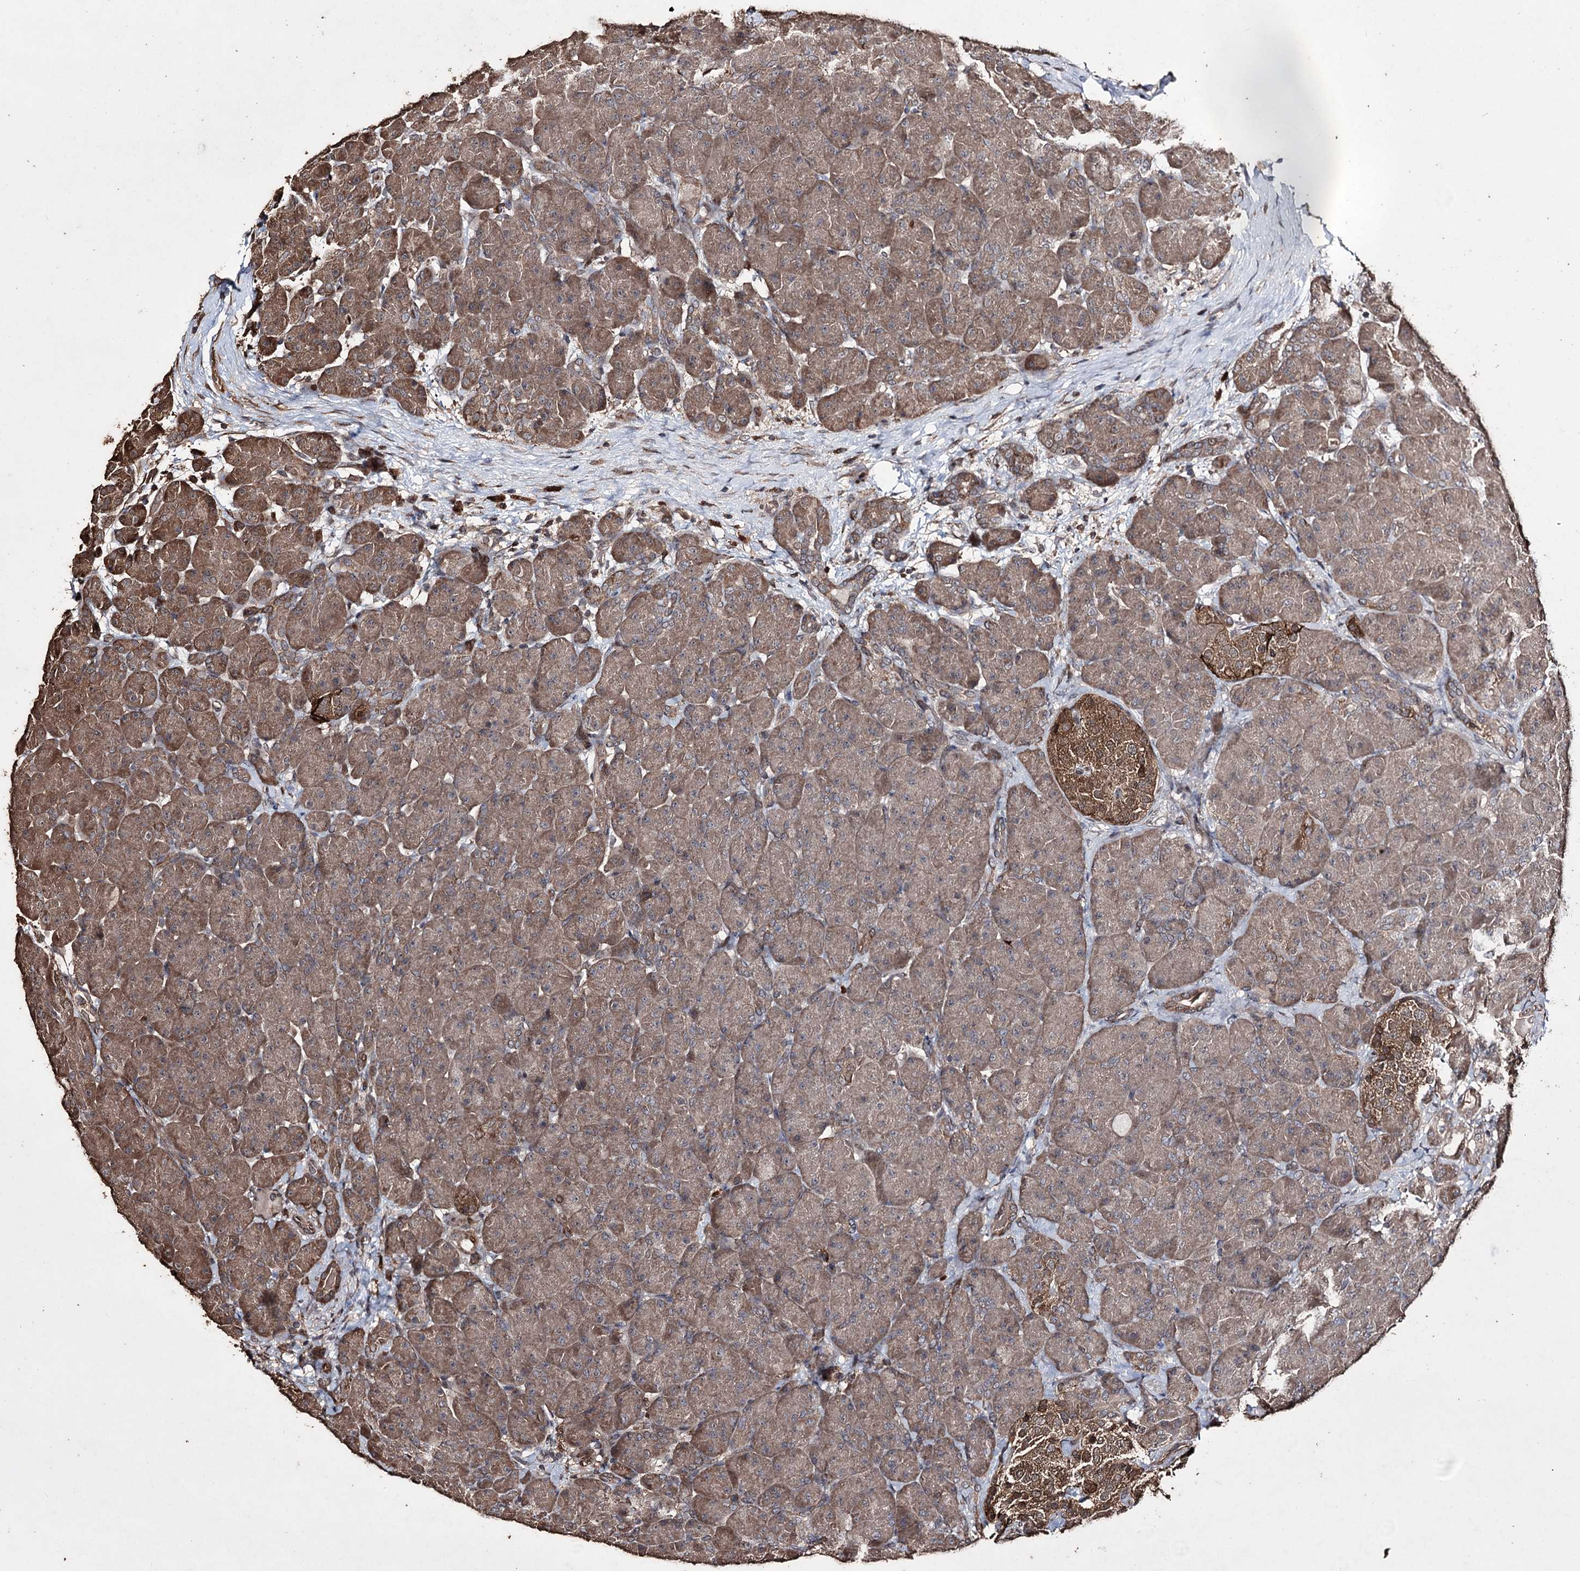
{"staining": {"intensity": "moderate", "quantity": "25%-75%", "location": "cytoplasmic/membranous"}, "tissue": "pancreas", "cell_type": "Exocrine glandular cells", "image_type": "normal", "snomed": [{"axis": "morphology", "description": "Normal tissue, NOS"}, {"axis": "topography", "description": "Pancreas"}], "caption": "Unremarkable pancreas was stained to show a protein in brown. There is medium levels of moderate cytoplasmic/membranous staining in about 25%-75% of exocrine glandular cells.", "gene": "ZNF662", "patient": {"sex": "male", "age": 66}}